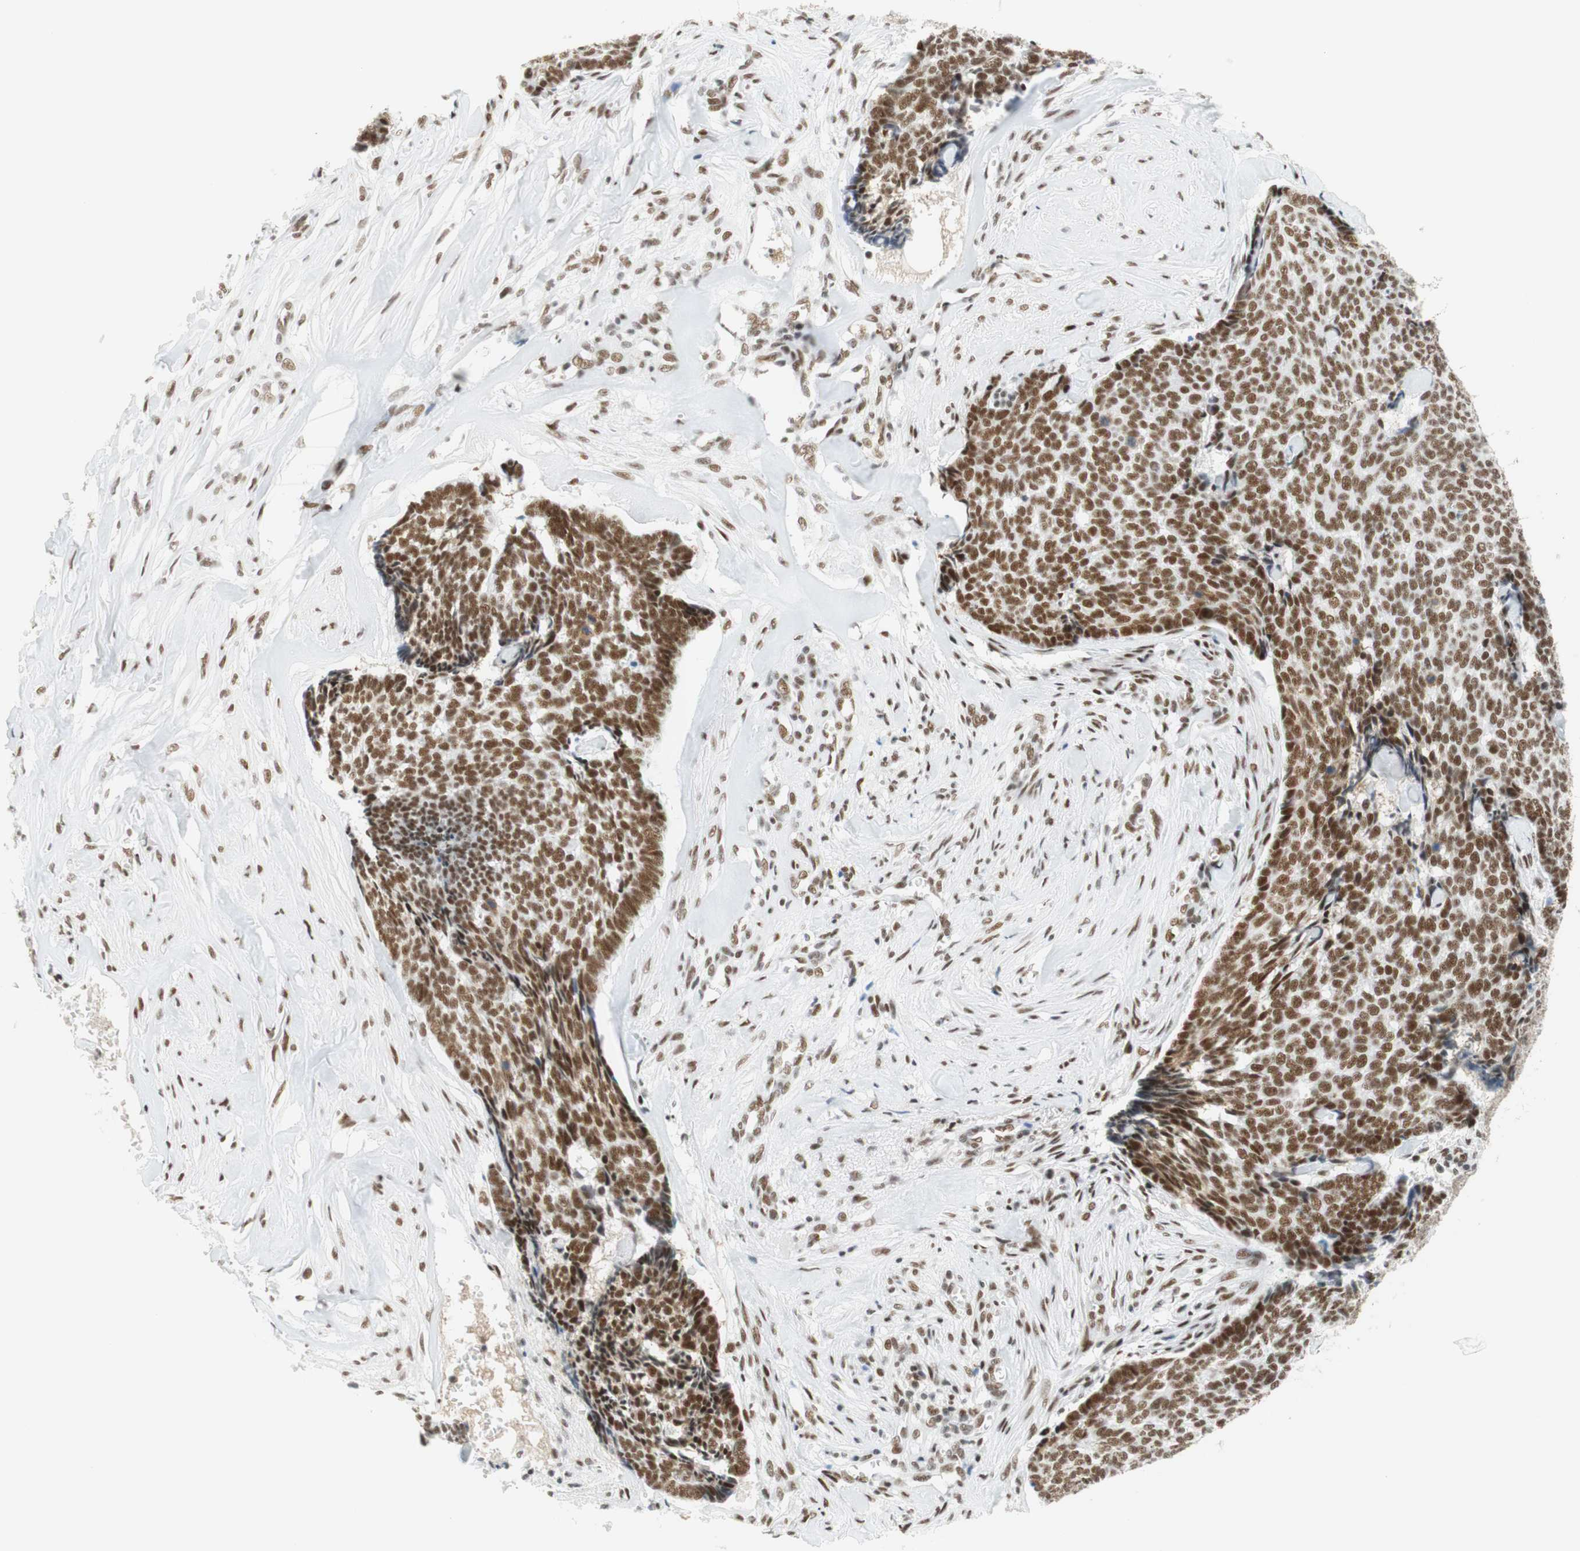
{"staining": {"intensity": "moderate", "quantity": "25%-75%", "location": "nuclear"}, "tissue": "skin cancer", "cell_type": "Tumor cells", "image_type": "cancer", "snomed": [{"axis": "morphology", "description": "Basal cell carcinoma"}, {"axis": "topography", "description": "Skin"}], "caption": "High-power microscopy captured an immunohistochemistry image of basal cell carcinoma (skin), revealing moderate nuclear staining in approximately 25%-75% of tumor cells.", "gene": "RNF20", "patient": {"sex": "male", "age": 84}}